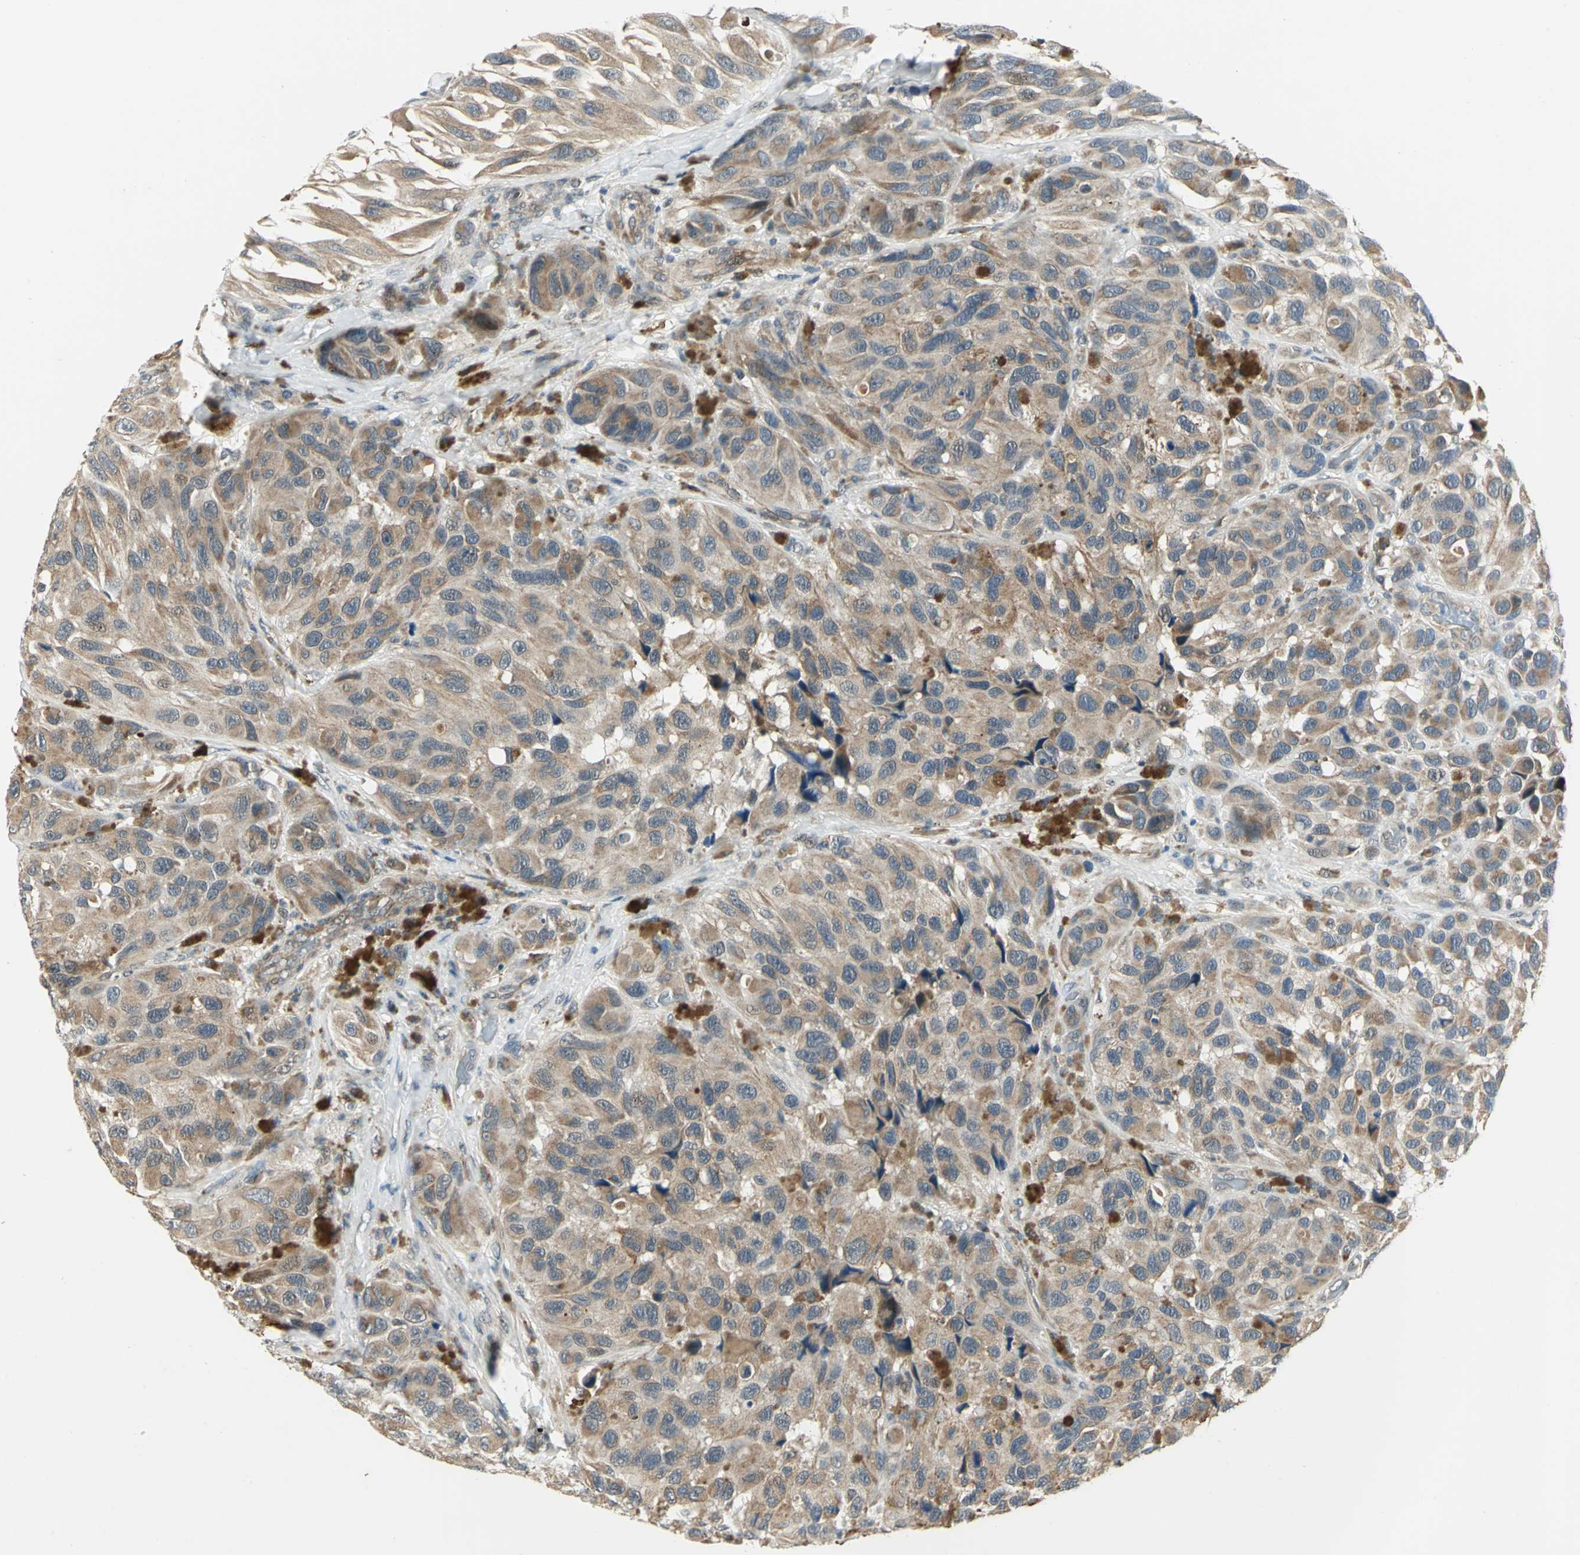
{"staining": {"intensity": "weak", "quantity": ">75%", "location": "cytoplasmic/membranous"}, "tissue": "melanoma", "cell_type": "Tumor cells", "image_type": "cancer", "snomed": [{"axis": "morphology", "description": "Malignant melanoma, NOS"}, {"axis": "topography", "description": "Skin"}], "caption": "Immunohistochemical staining of malignant melanoma displays weak cytoplasmic/membranous protein positivity in about >75% of tumor cells. The protein of interest is stained brown, and the nuclei are stained in blue (DAB (3,3'-diaminobenzidine) IHC with brightfield microscopy, high magnification).", "gene": "PLAGL2", "patient": {"sex": "female", "age": 73}}